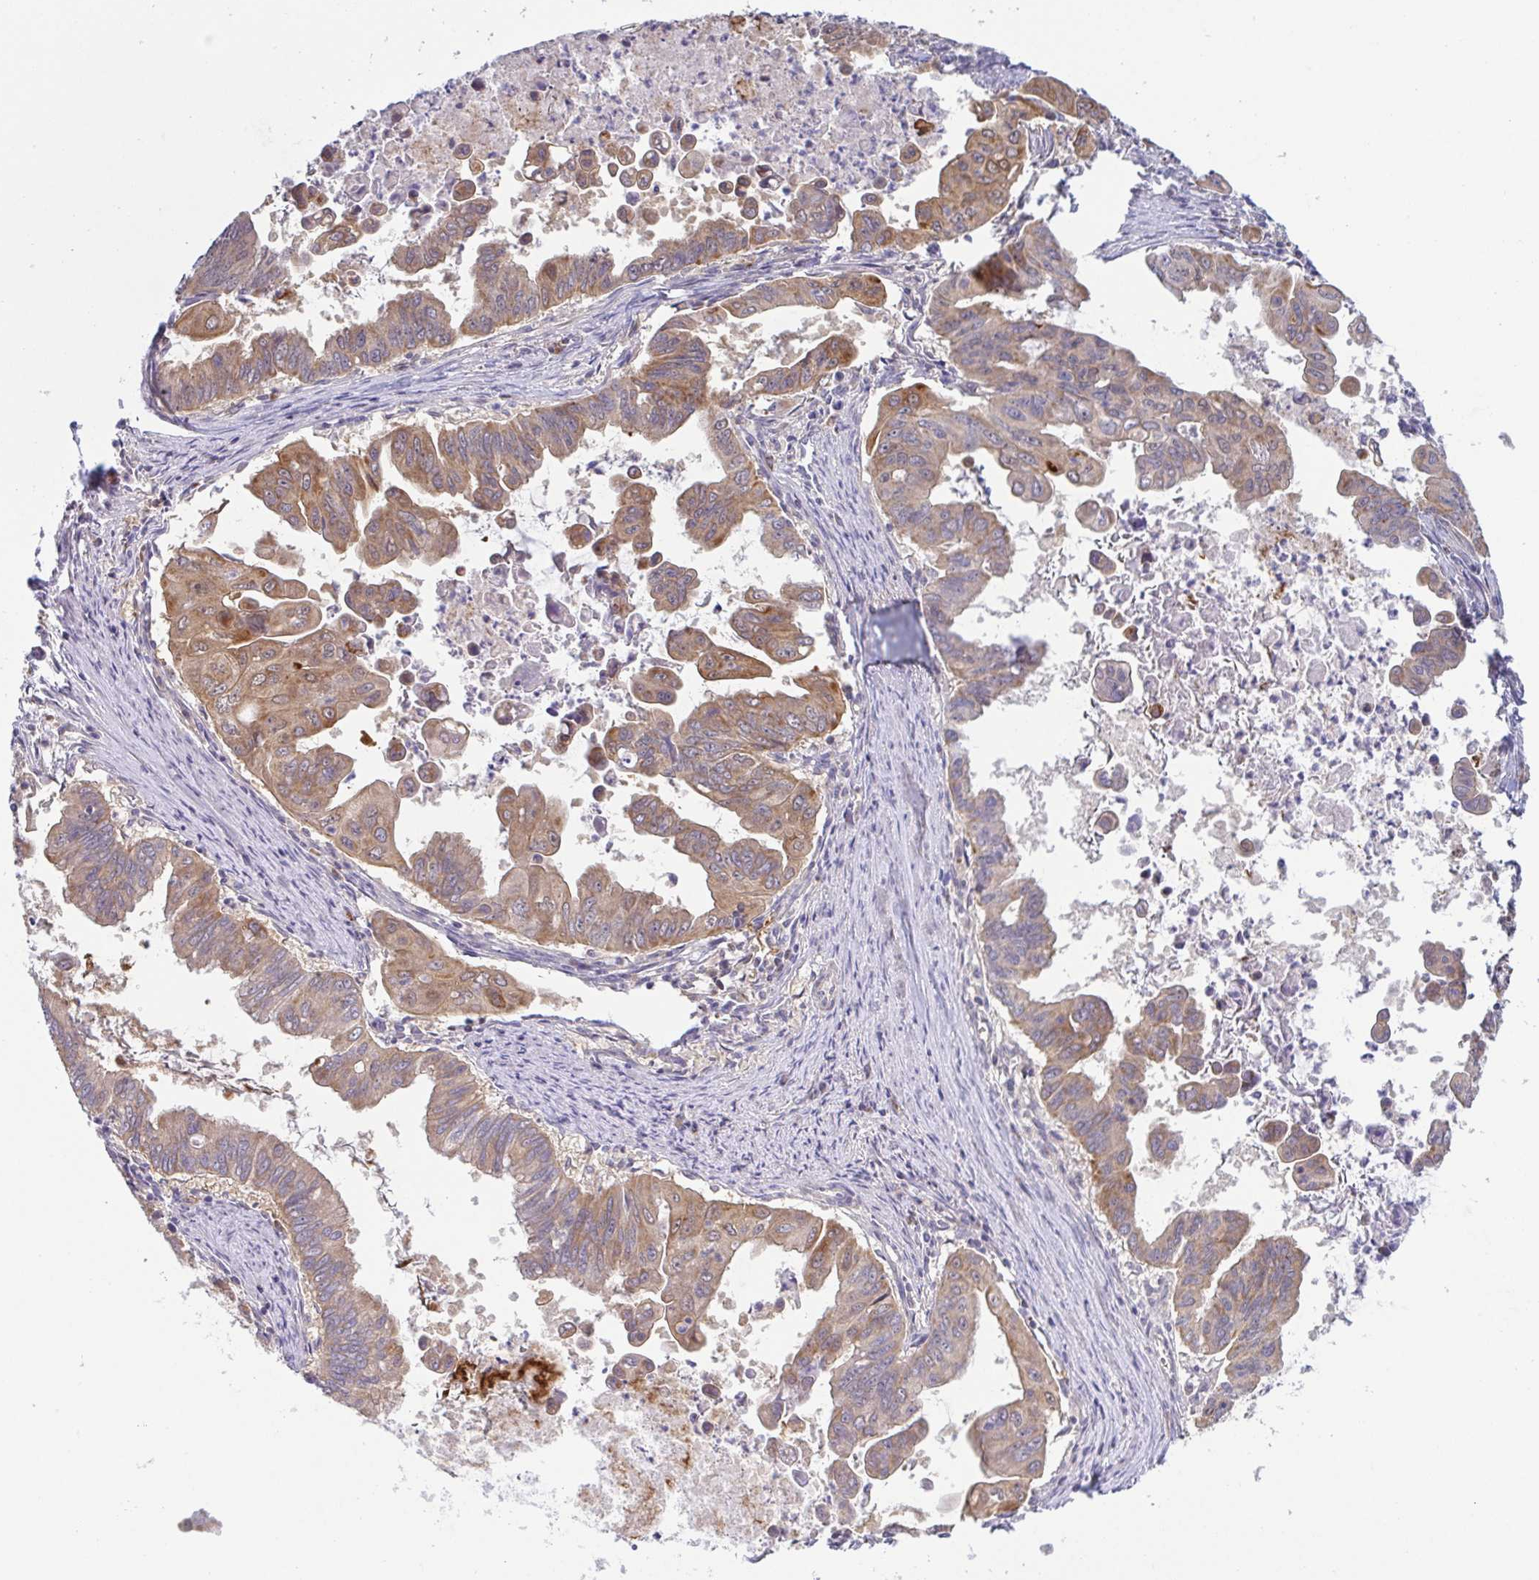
{"staining": {"intensity": "moderate", "quantity": ">75%", "location": "cytoplasmic/membranous"}, "tissue": "stomach cancer", "cell_type": "Tumor cells", "image_type": "cancer", "snomed": [{"axis": "morphology", "description": "Adenocarcinoma, NOS"}, {"axis": "topography", "description": "Stomach, upper"}], "caption": "Protein staining displays moderate cytoplasmic/membranous expression in about >75% of tumor cells in stomach adenocarcinoma.", "gene": "BCL2L1", "patient": {"sex": "male", "age": 80}}